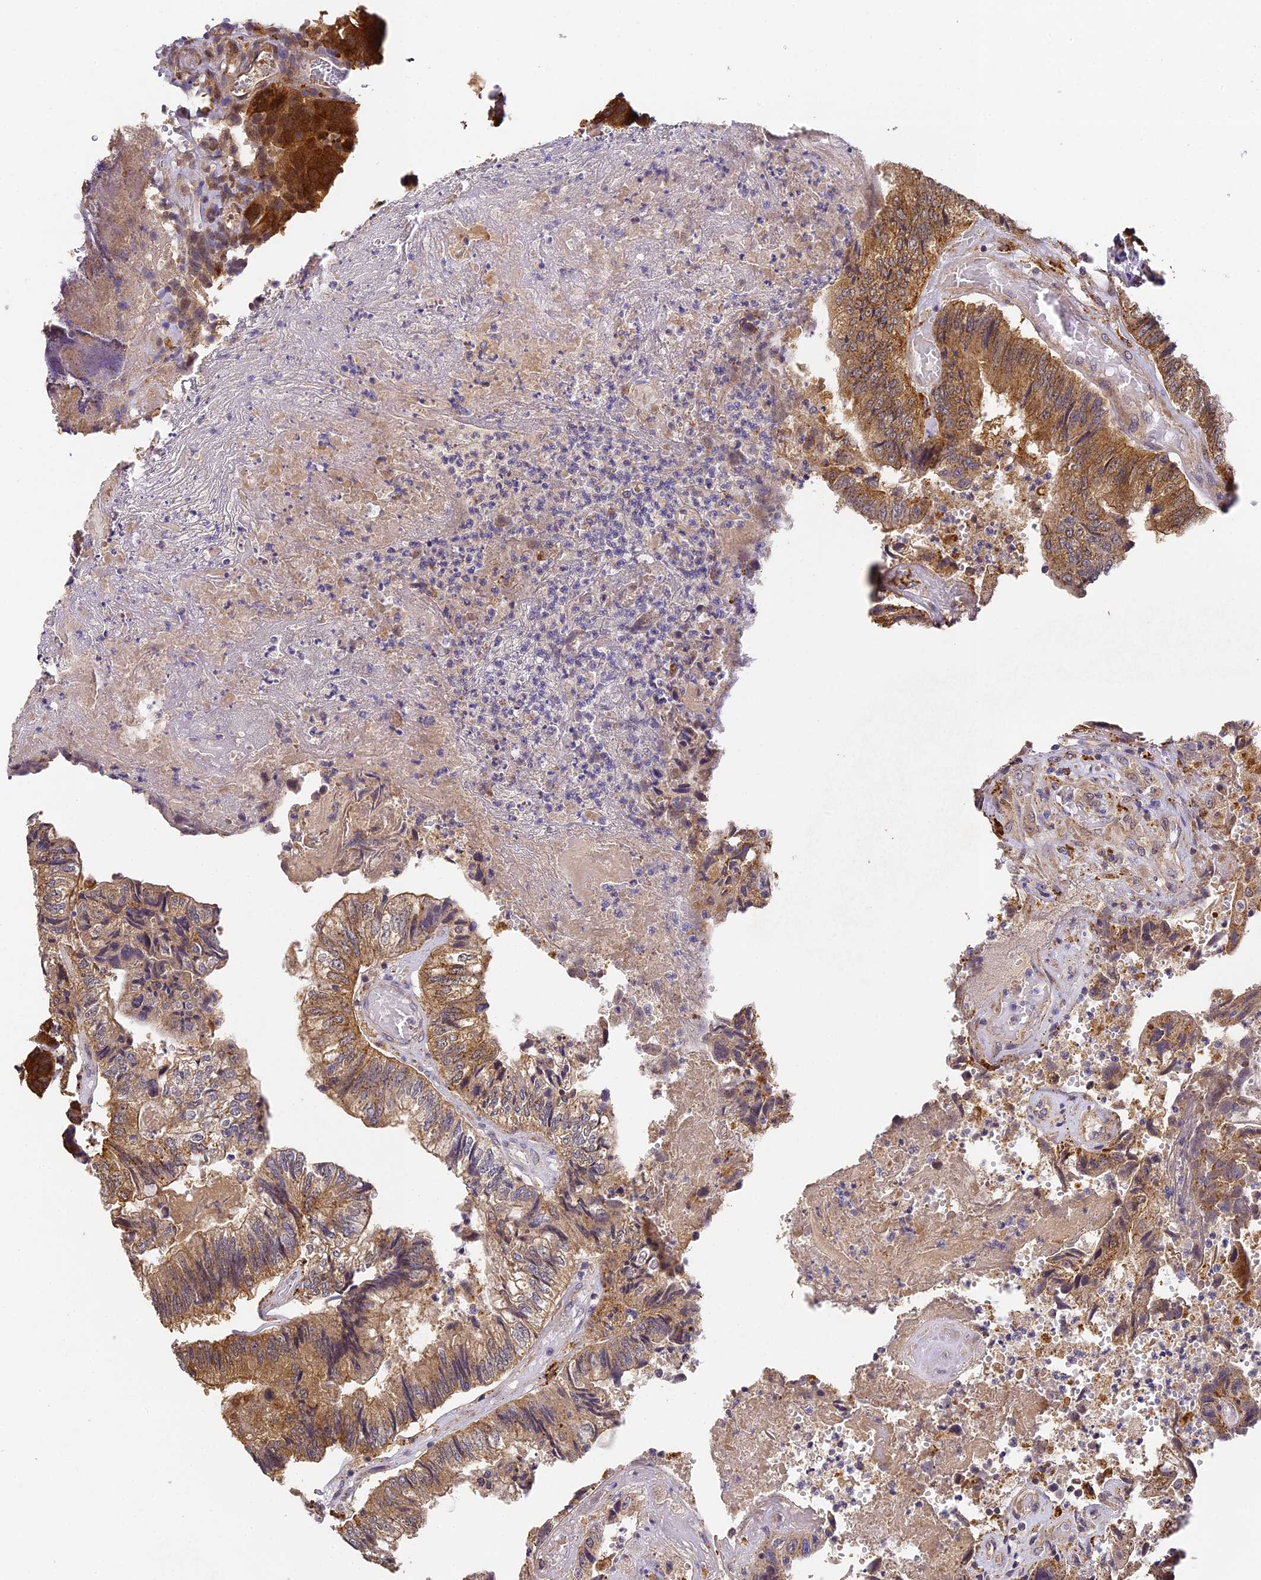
{"staining": {"intensity": "moderate", "quantity": ">75%", "location": "cytoplasmic/membranous"}, "tissue": "colorectal cancer", "cell_type": "Tumor cells", "image_type": "cancer", "snomed": [{"axis": "morphology", "description": "Adenocarcinoma, NOS"}, {"axis": "topography", "description": "Colon"}], "caption": "Protein expression analysis of human colorectal cancer (adenocarcinoma) reveals moderate cytoplasmic/membranous expression in approximately >75% of tumor cells.", "gene": "YAE1", "patient": {"sex": "female", "age": 67}}